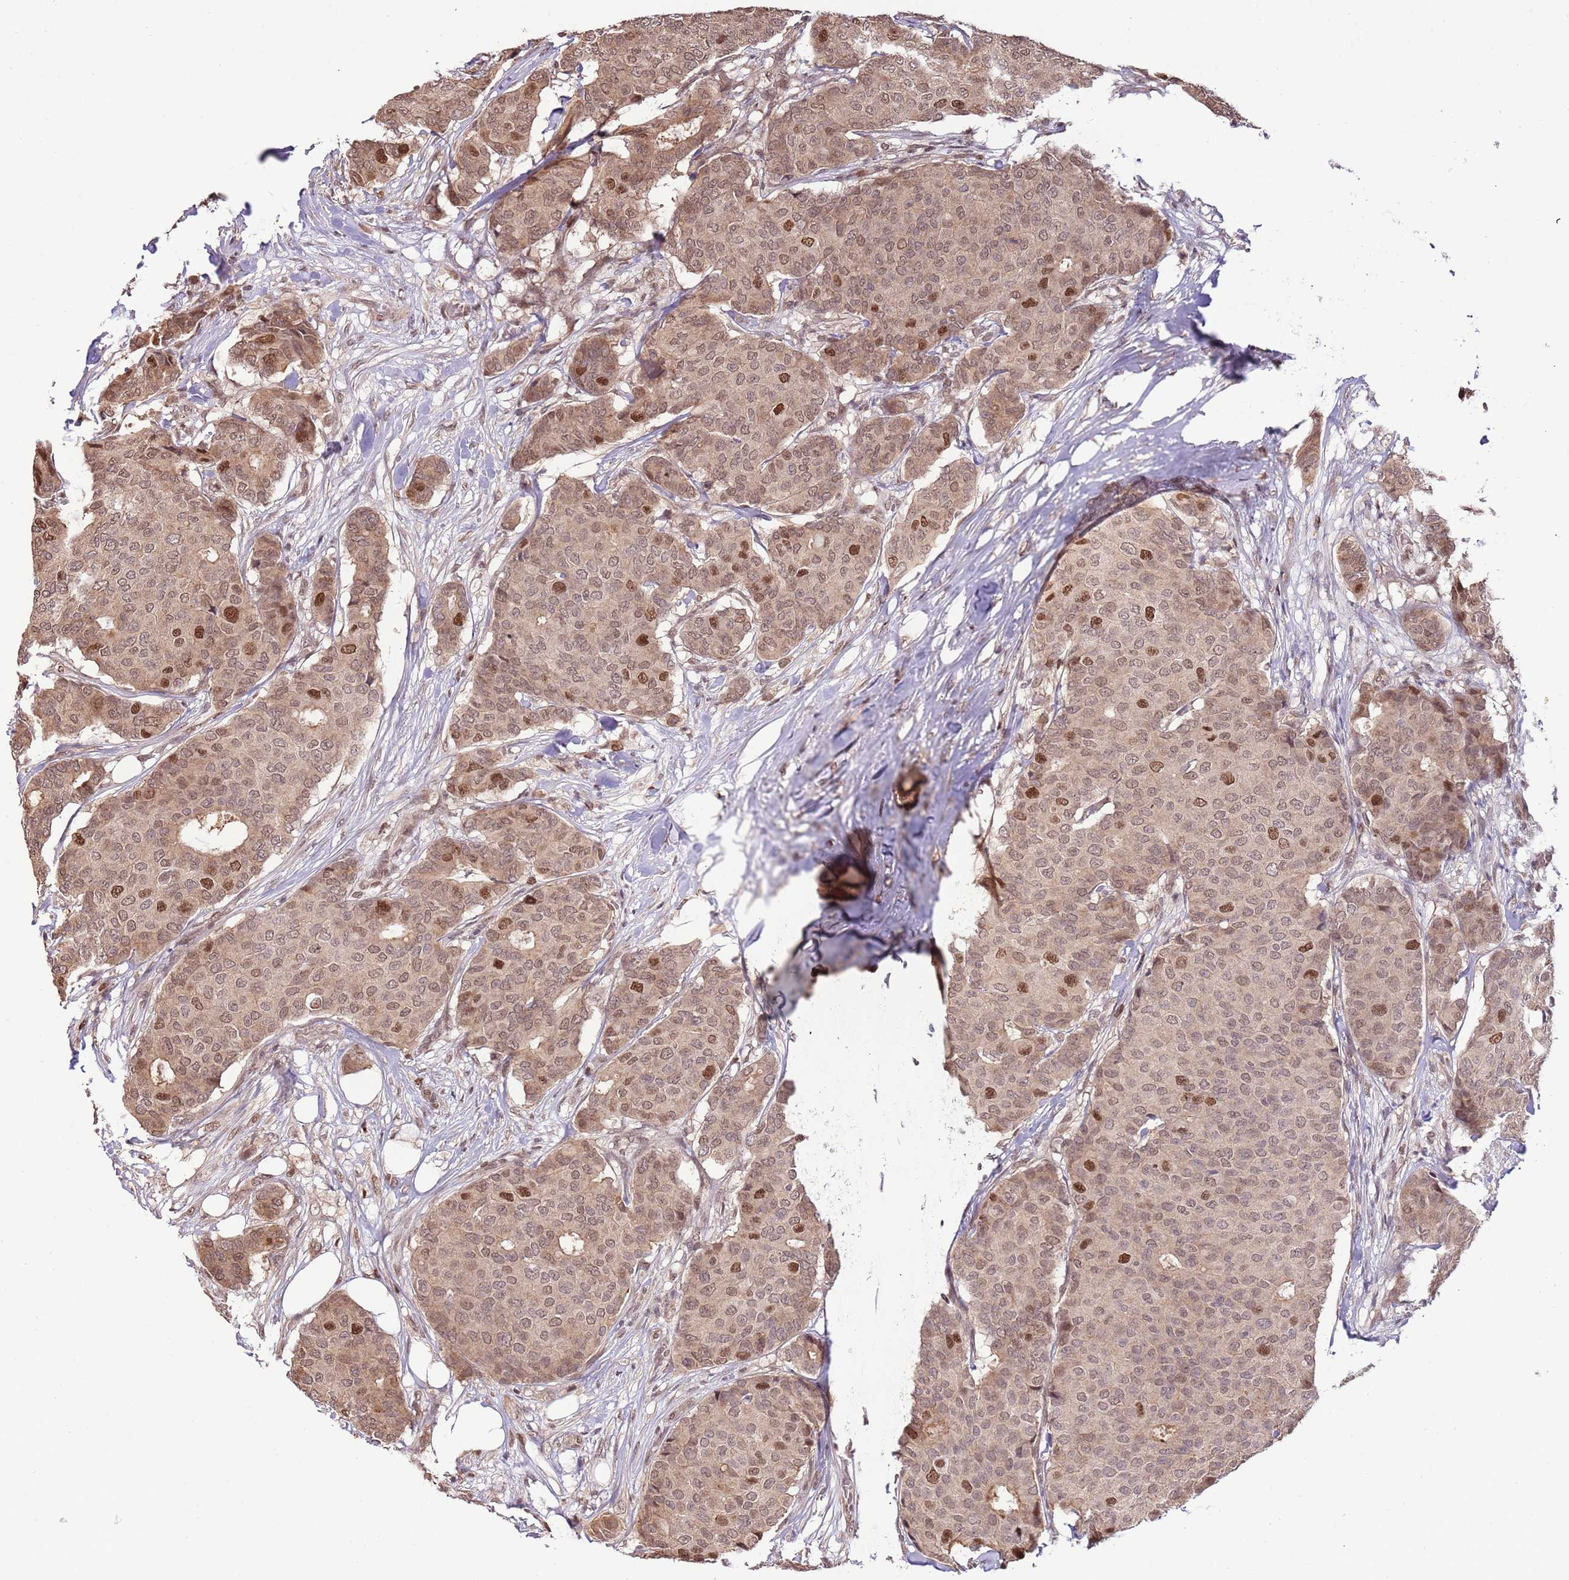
{"staining": {"intensity": "strong", "quantity": "<25%", "location": "nuclear"}, "tissue": "breast cancer", "cell_type": "Tumor cells", "image_type": "cancer", "snomed": [{"axis": "morphology", "description": "Duct carcinoma"}, {"axis": "topography", "description": "Breast"}], "caption": "Strong nuclear staining for a protein is present in about <25% of tumor cells of breast intraductal carcinoma using immunohistochemistry (IHC).", "gene": "RIF1", "patient": {"sex": "female", "age": 75}}